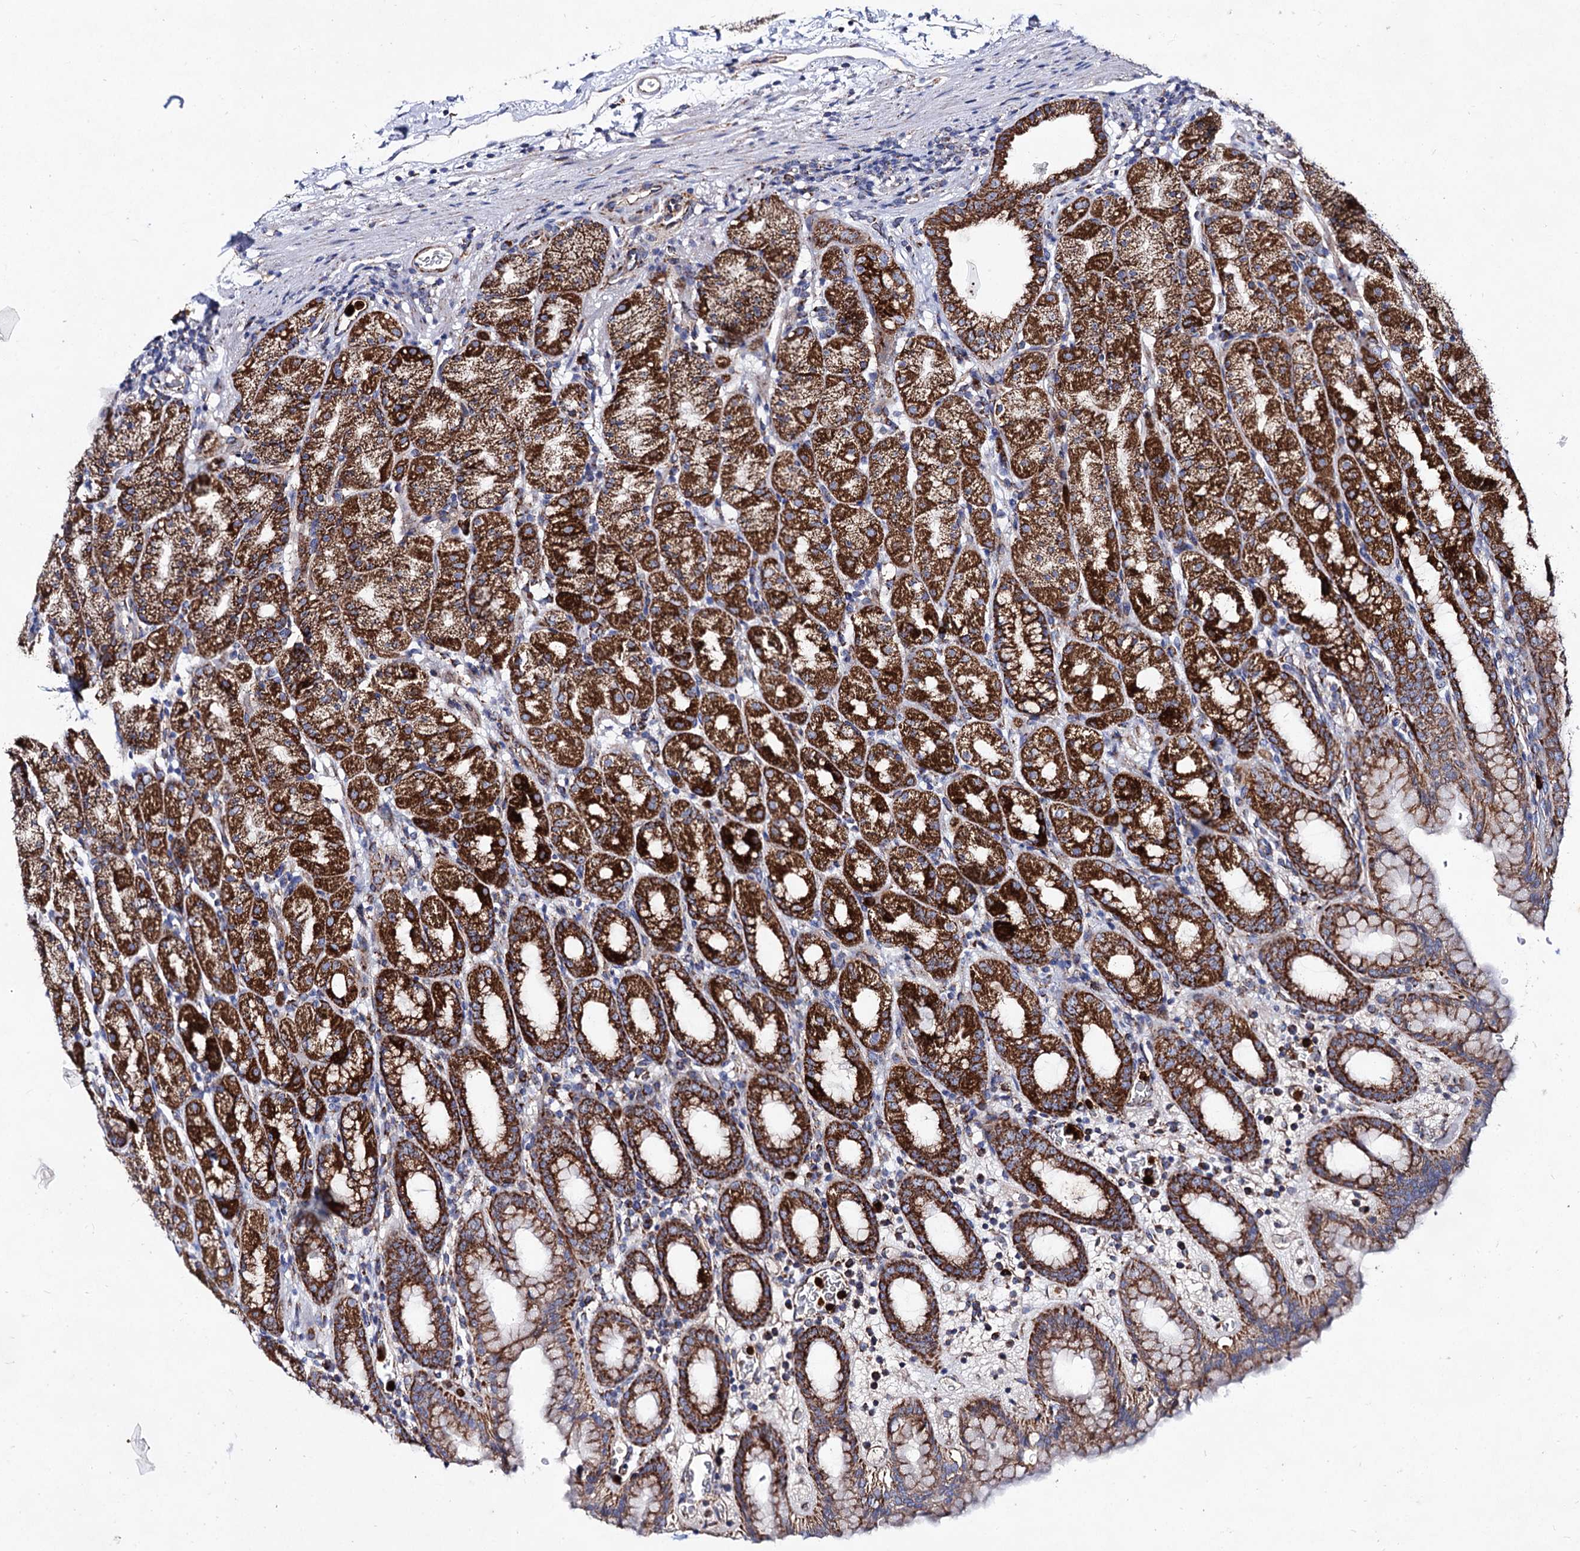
{"staining": {"intensity": "strong", "quantity": ">75%", "location": "cytoplasmic/membranous"}, "tissue": "stomach", "cell_type": "Glandular cells", "image_type": "normal", "snomed": [{"axis": "morphology", "description": "Normal tissue, NOS"}, {"axis": "topography", "description": "Stomach, upper"}], "caption": "Normal stomach was stained to show a protein in brown. There is high levels of strong cytoplasmic/membranous staining in about >75% of glandular cells. The staining was performed using DAB to visualize the protein expression in brown, while the nuclei were stained in blue with hematoxylin (Magnification: 20x).", "gene": "ACAD9", "patient": {"sex": "male", "age": 68}}